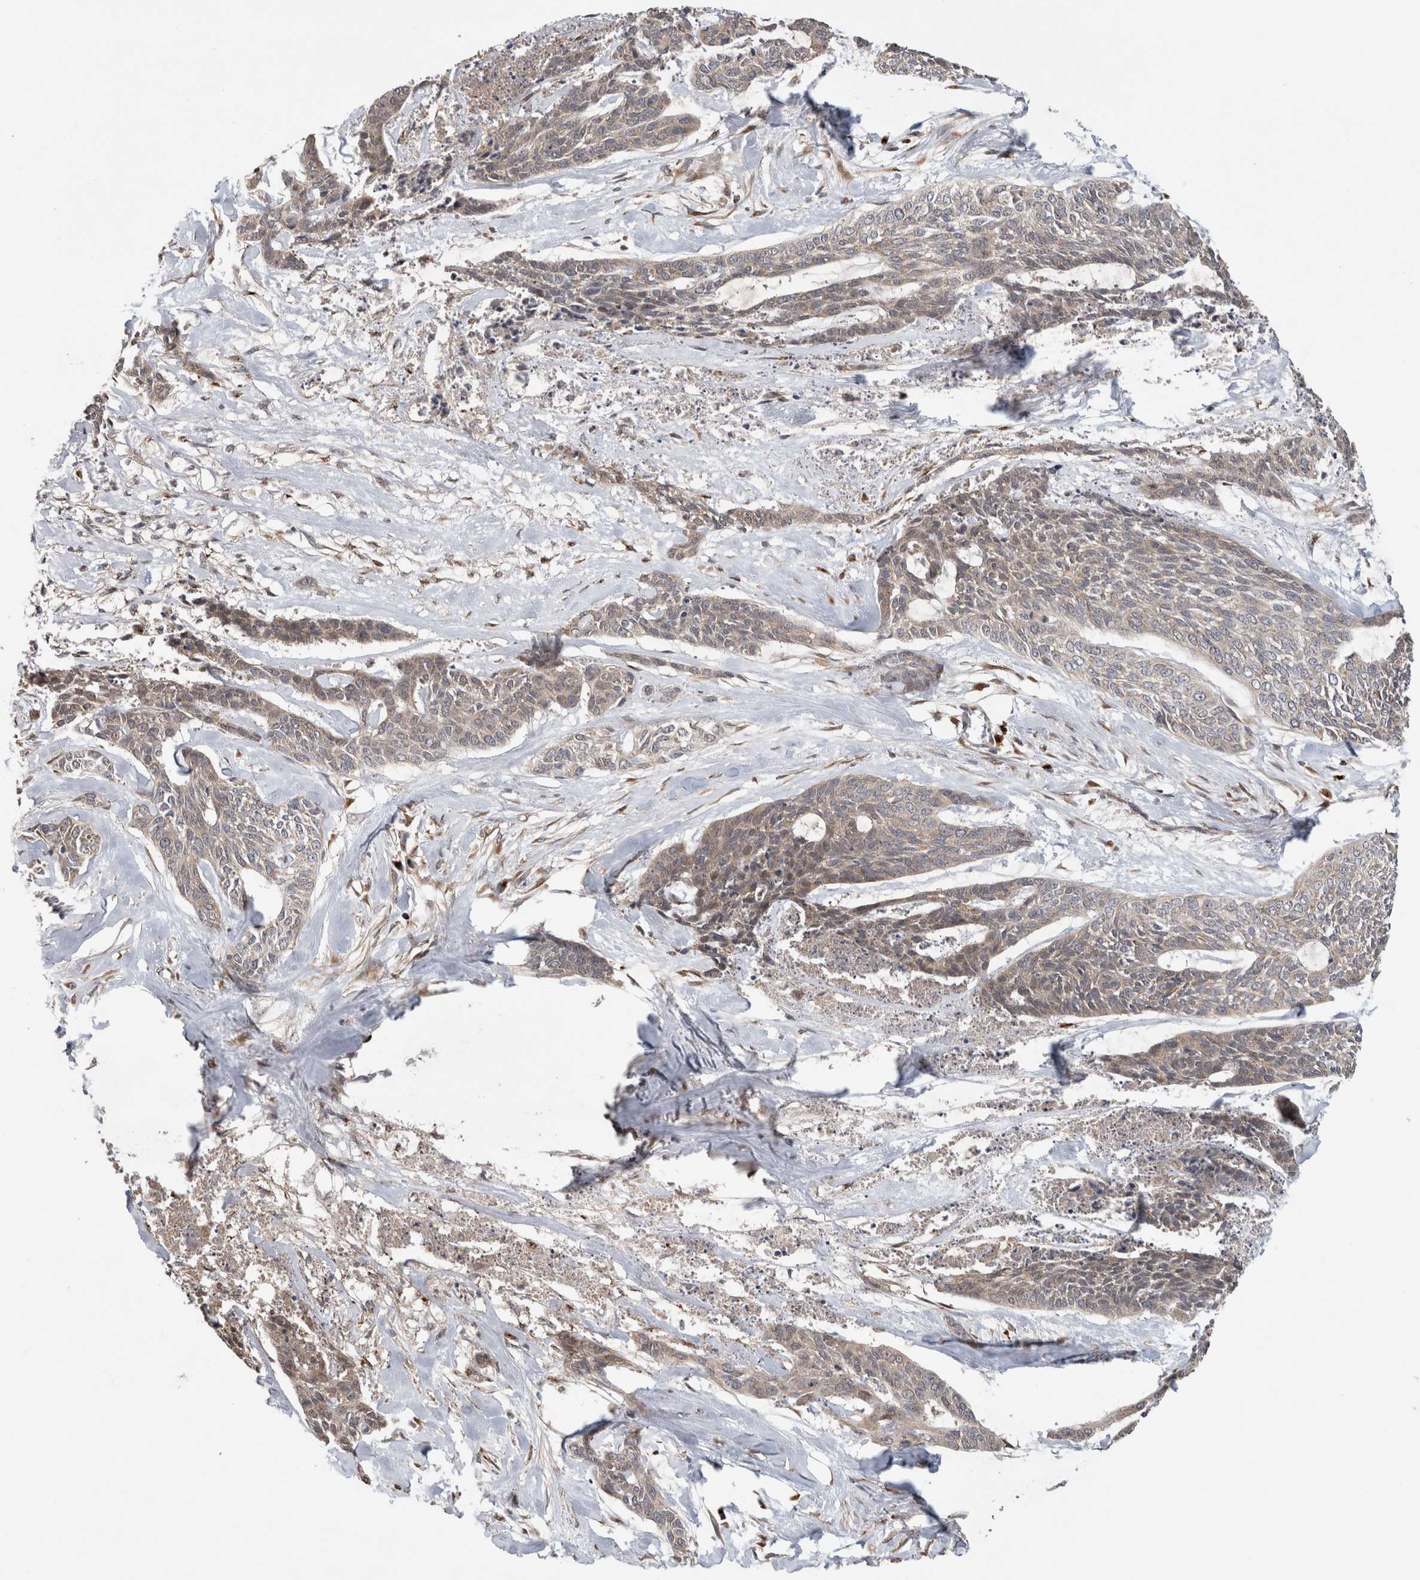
{"staining": {"intensity": "weak", "quantity": ">75%", "location": "cytoplasmic/membranous"}, "tissue": "skin cancer", "cell_type": "Tumor cells", "image_type": "cancer", "snomed": [{"axis": "morphology", "description": "Basal cell carcinoma"}, {"axis": "topography", "description": "Skin"}], "caption": "Human basal cell carcinoma (skin) stained for a protein (brown) exhibits weak cytoplasmic/membranous positive expression in about >75% of tumor cells.", "gene": "TRIM5", "patient": {"sex": "female", "age": 64}}